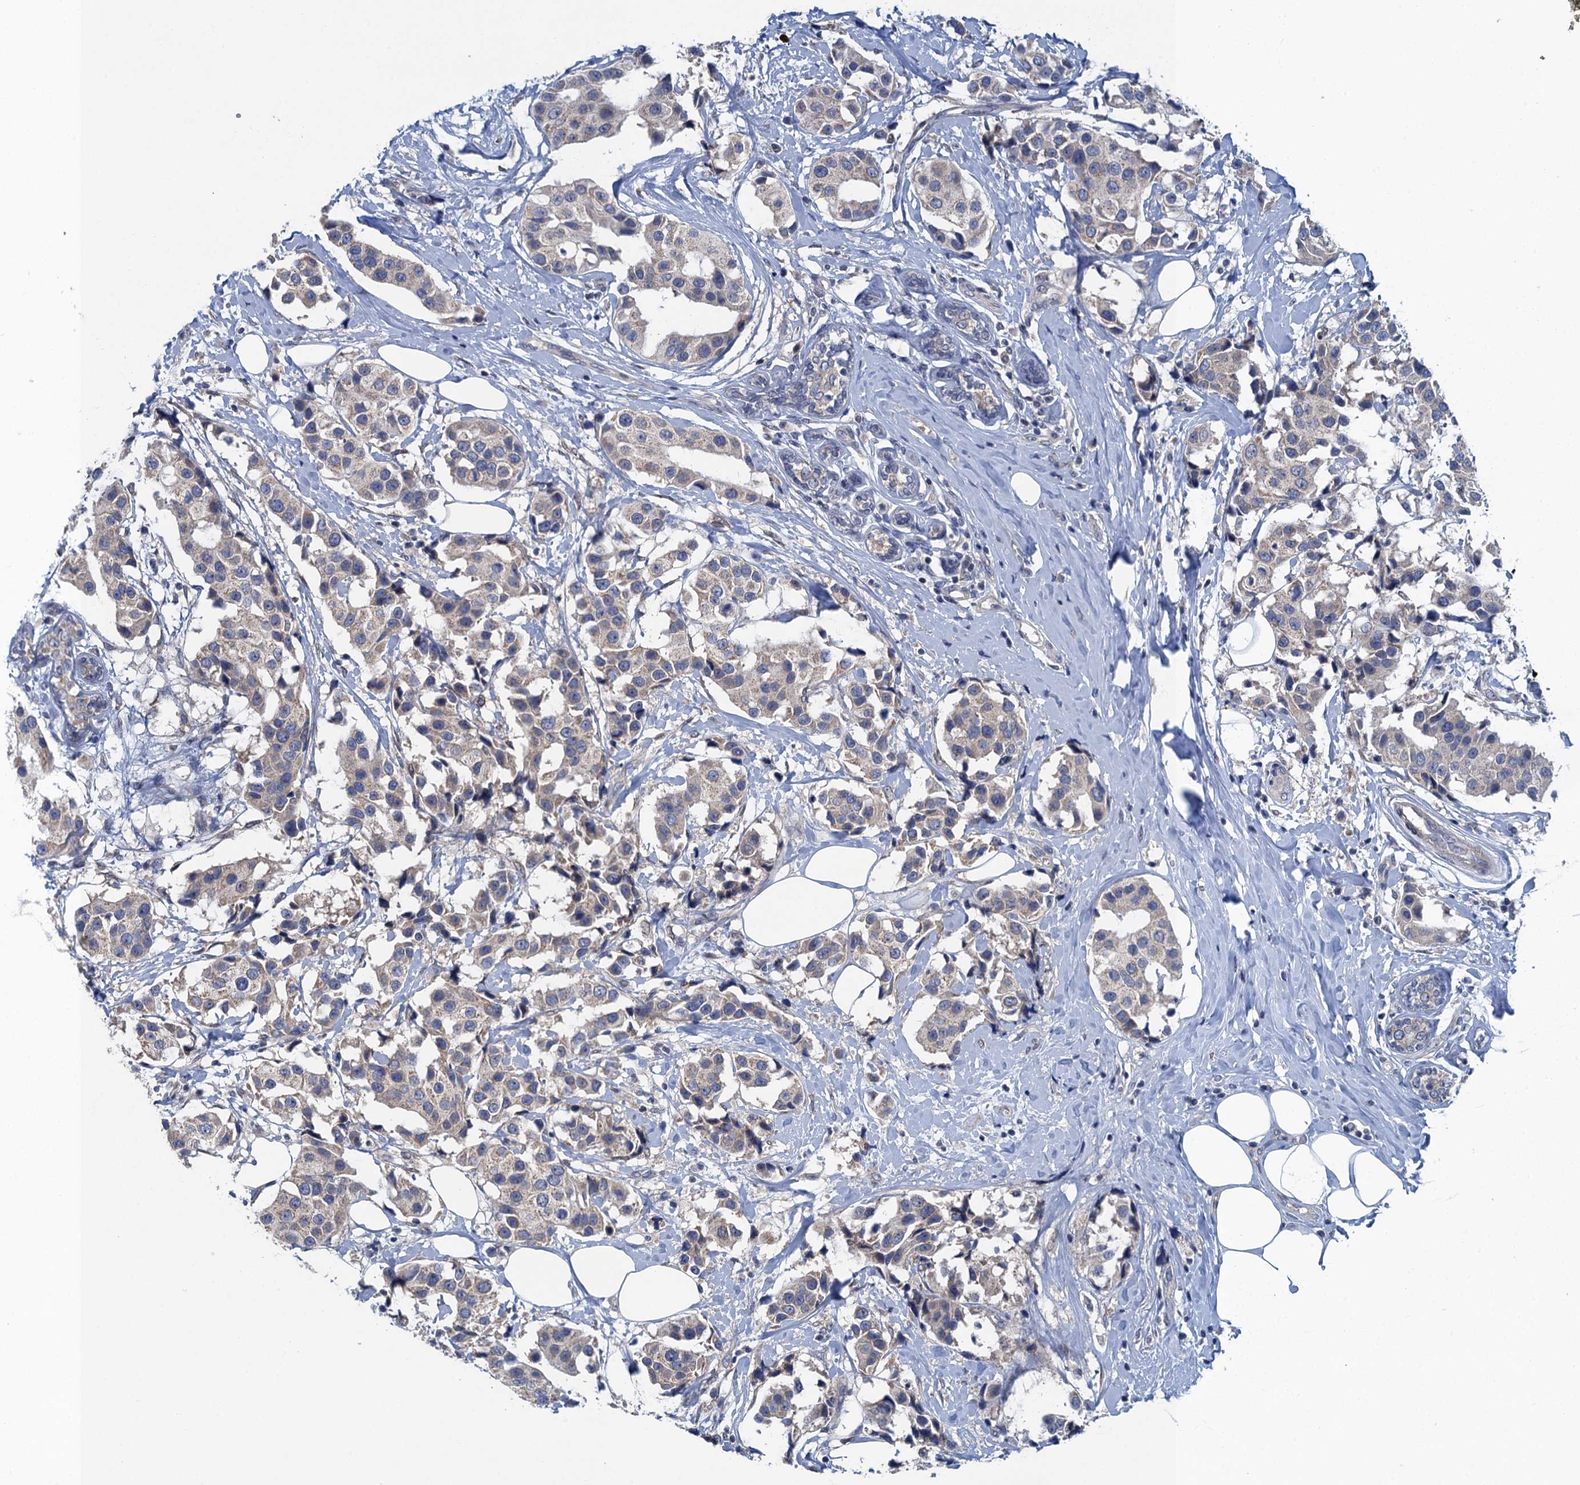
{"staining": {"intensity": "negative", "quantity": "none", "location": "none"}, "tissue": "breast cancer", "cell_type": "Tumor cells", "image_type": "cancer", "snomed": [{"axis": "morphology", "description": "Normal tissue, NOS"}, {"axis": "morphology", "description": "Duct carcinoma"}, {"axis": "topography", "description": "Breast"}], "caption": "Immunohistochemistry histopathology image of human breast cancer (invasive ductal carcinoma) stained for a protein (brown), which exhibits no staining in tumor cells.", "gene": "CTU2", "patient": {"sex": "female", "age": 39}}